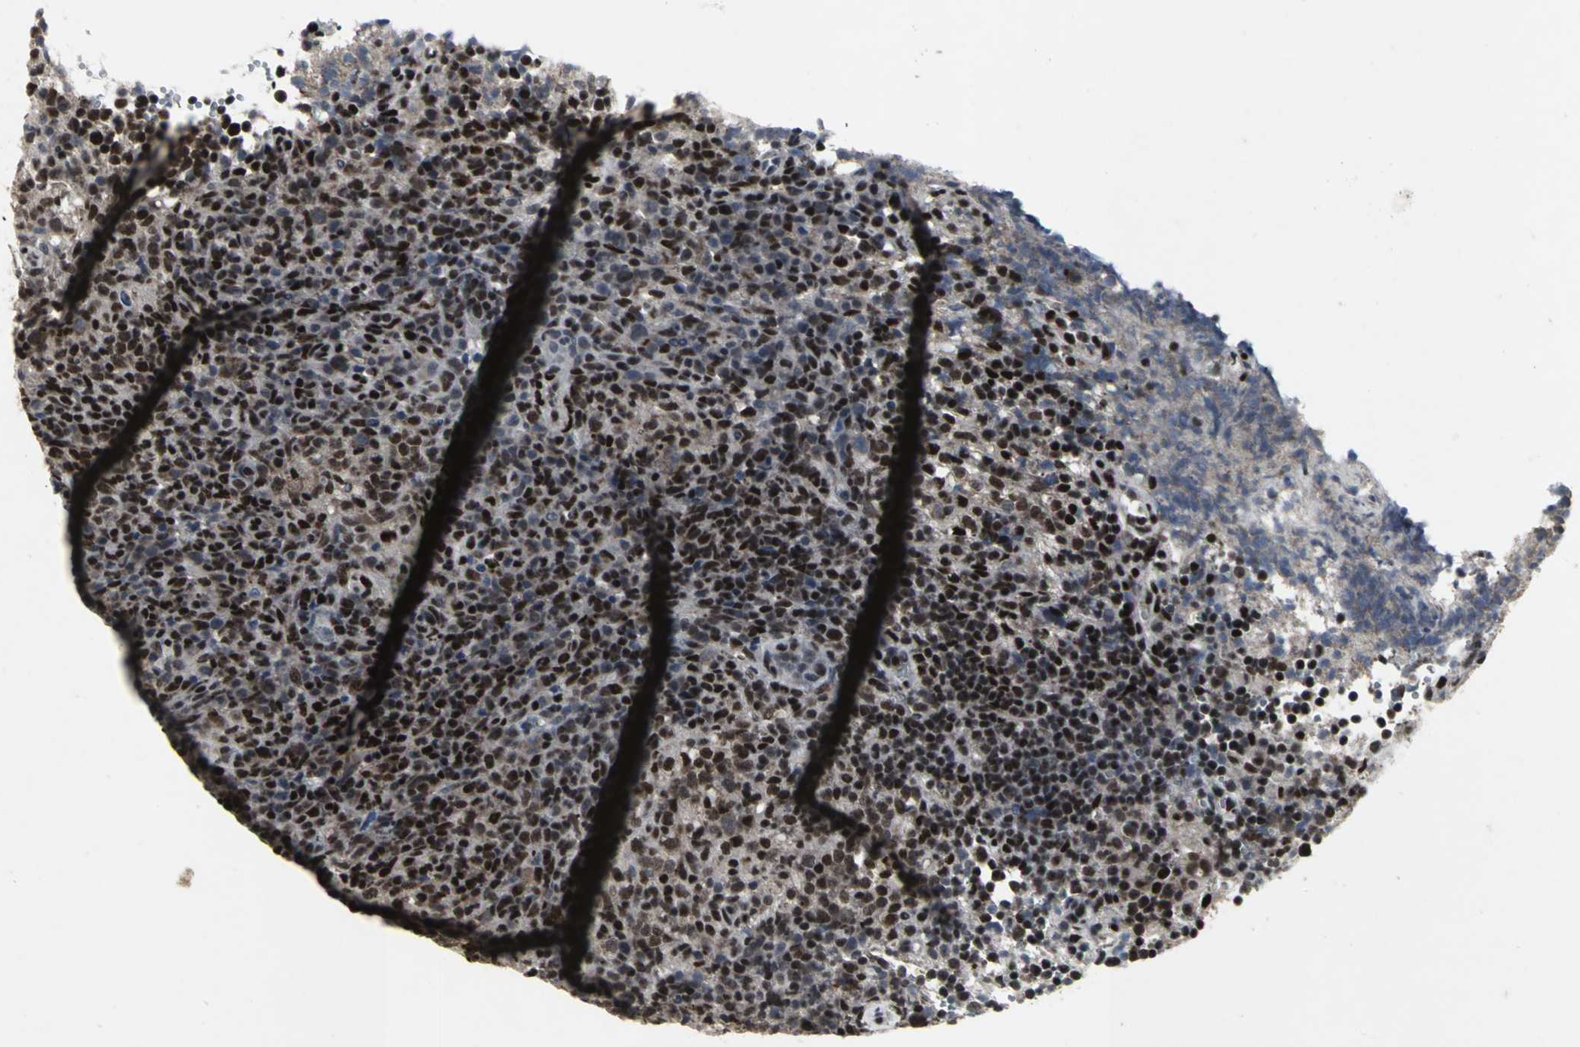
{"staining": {"intensity": "strong", "quantity": ">75%", "location": "nuclear"}, "tissue": "lymphoma", "cell_type": "Tumor cells", "image_type": "cancer", "snomed": [{"axis": "morphology", "description": "Malignant lymphoma, non-Hodgkin's type, High grade"}, {"axis": "topography", "description": "Lymph node"}], "caption": "The image shows a brown stain indicating the presence of a protein in the nuclear of tumor cells in lymphoma. Ihc stains the protein in brown and the nuclei are stained blue.", "gene": "SRF", "patient": {"sex": "female", "age": 76}}